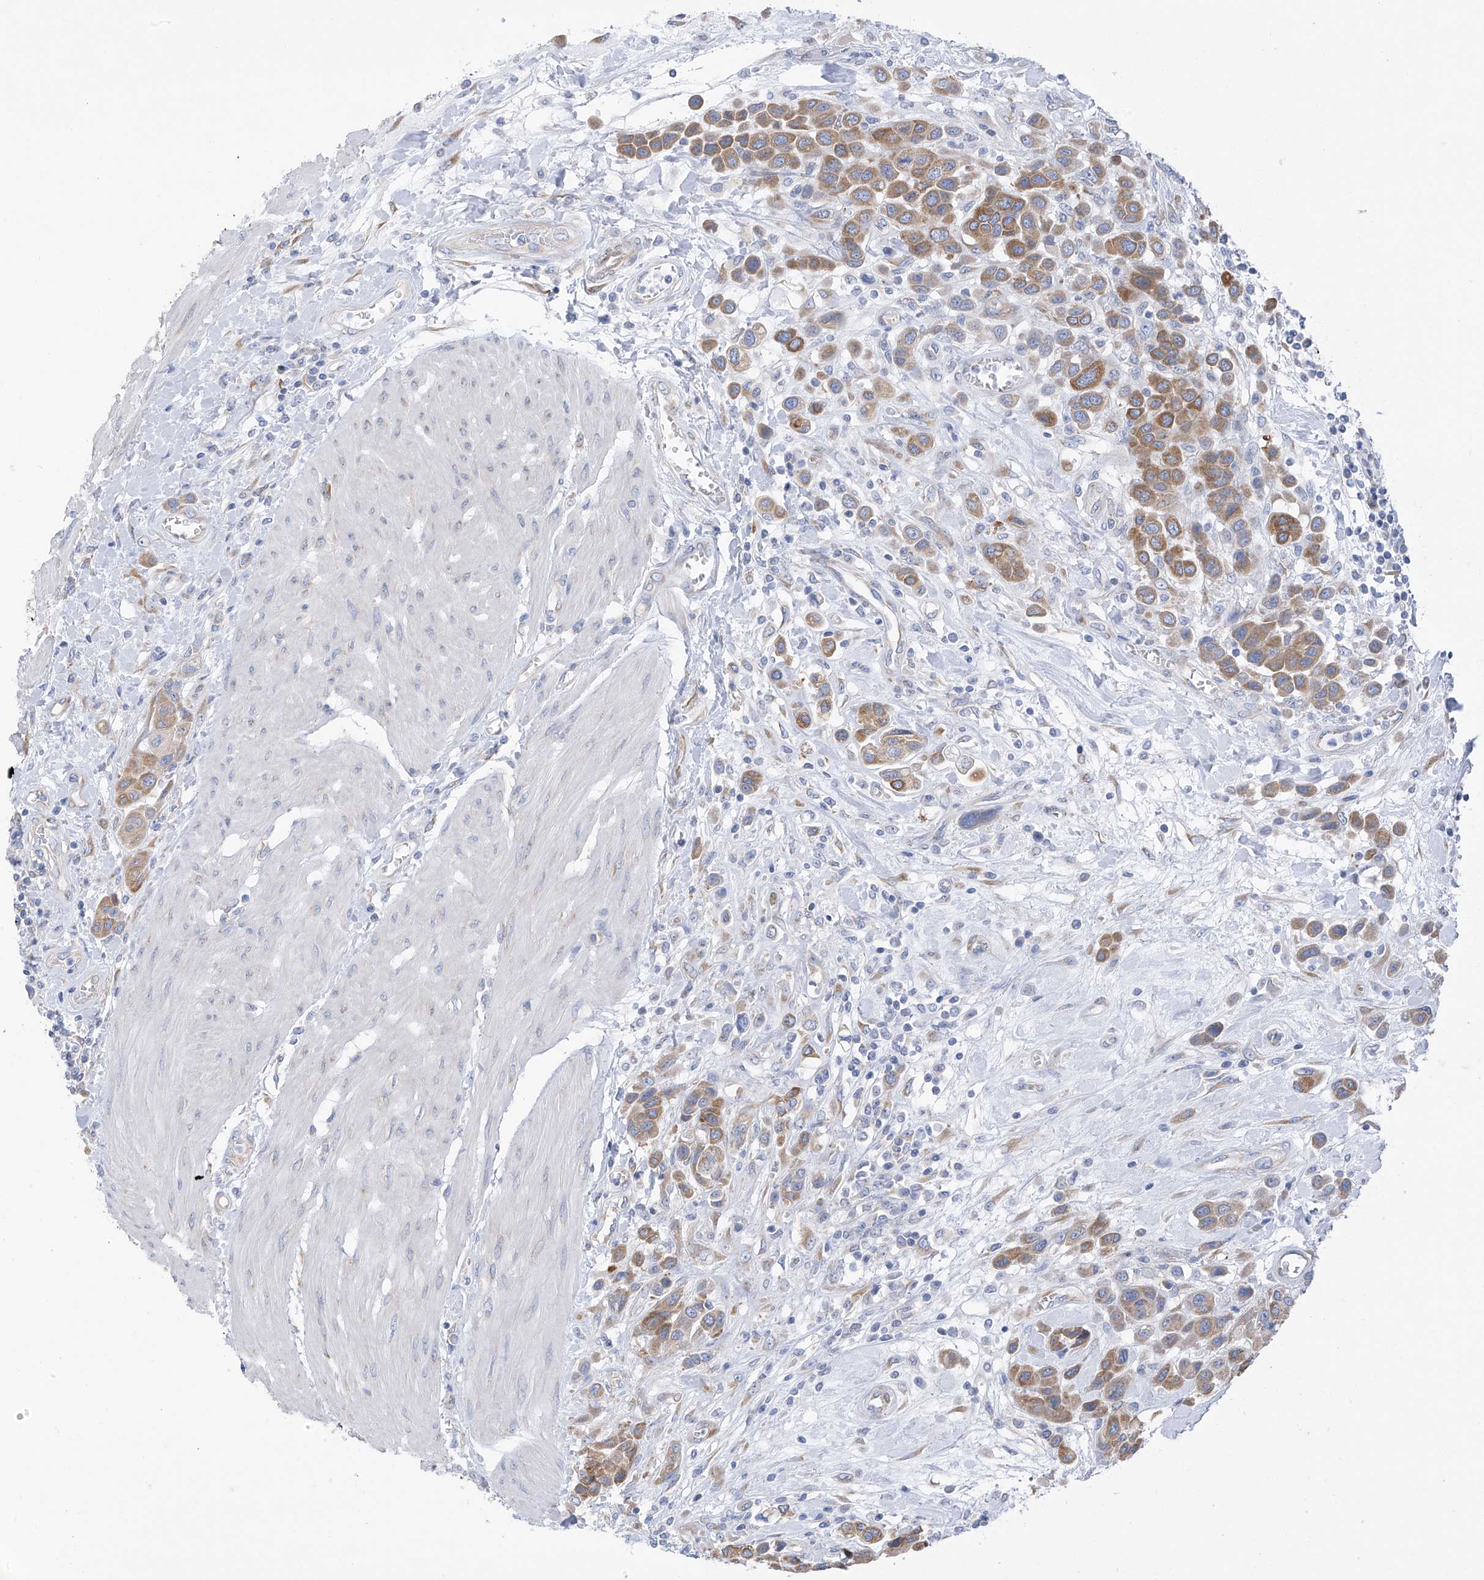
{"staining": {"intensity": "moderate", "quantity": ">75%", "location": "cytoplasmic/membranous"}, "tissue": "urothelial cancer", "cell_type": "Tumor cells", "image_type": "cancer", "snomed": [{"axis": "morphology", "description": "Urothelial carcinoma, High grade"}, {"axis": "topography", "description": "Urinary bladder"}], "caption": "The image exhibits a brown stain indicating the presence of a protein in the cytoplasmic/membranous of tumor cells in urothelial carcinoma (high-grade). (Brightfield microscopy of DAB IHC at high magnification).", "gene": "RCN2", "patient": {"sex": "male", "age": 50}}